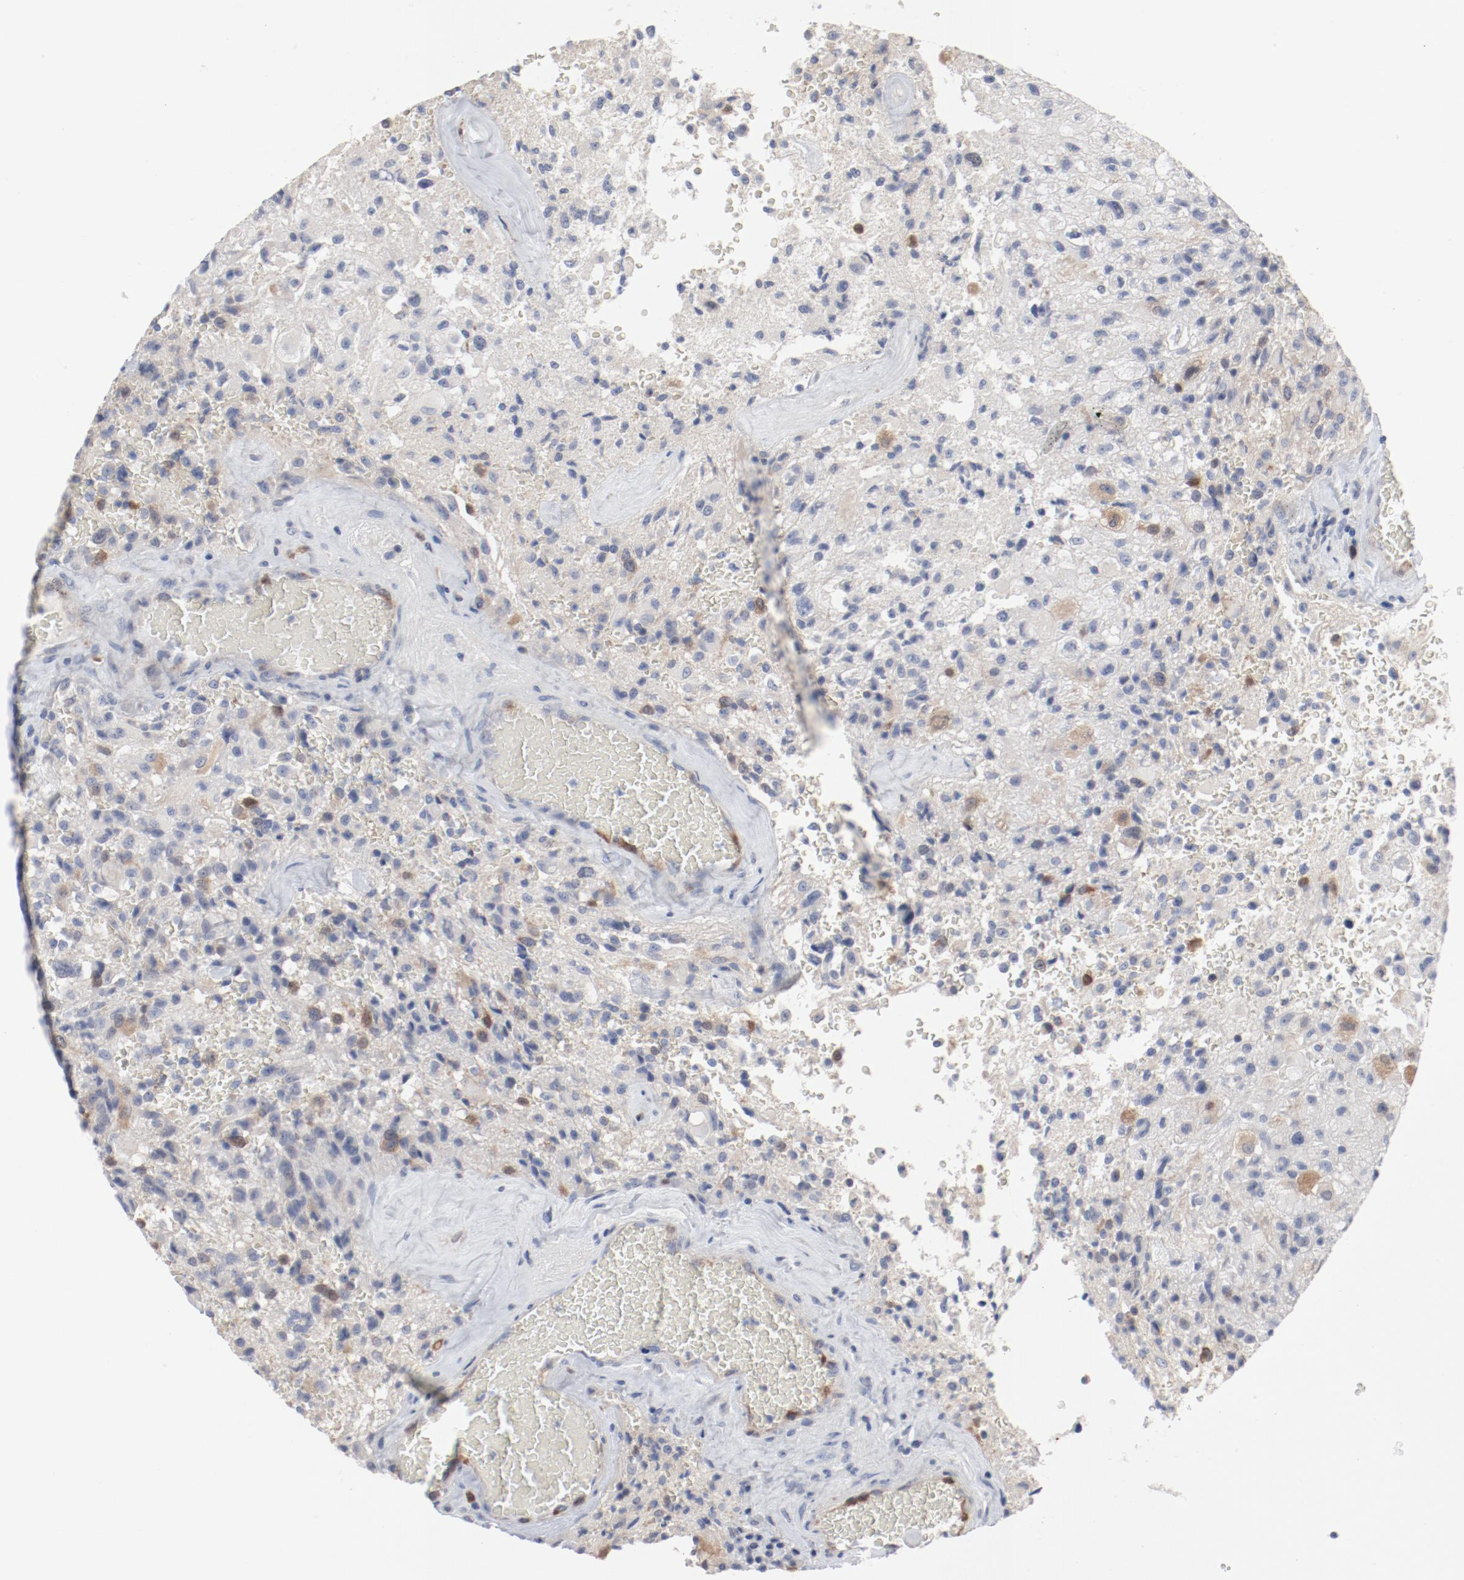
{"staining": {"intensity": "moderate", "quantity": "<25%", "location": "cytoplasmic/membranous,nuclear"}, "tissue": "glioma", "cell_type": "Tumor cells", "image_type": "cancer", "snomed": [{"axis": "morphology", "description": "Normal tissue, NOS"}, {"axis": "morphology", "description": "Glioma, malignant, High grade"}, {"axis": "topography", "description": "Cerebral cortex"}], "caption": "Tumor cells display low levels of moderate cytoplasmic/membranous and nuclear expression in approximately <25% of cells in human glioma.", "gene": "CDK1", "patient": {"sex": "male", "age": 56}}